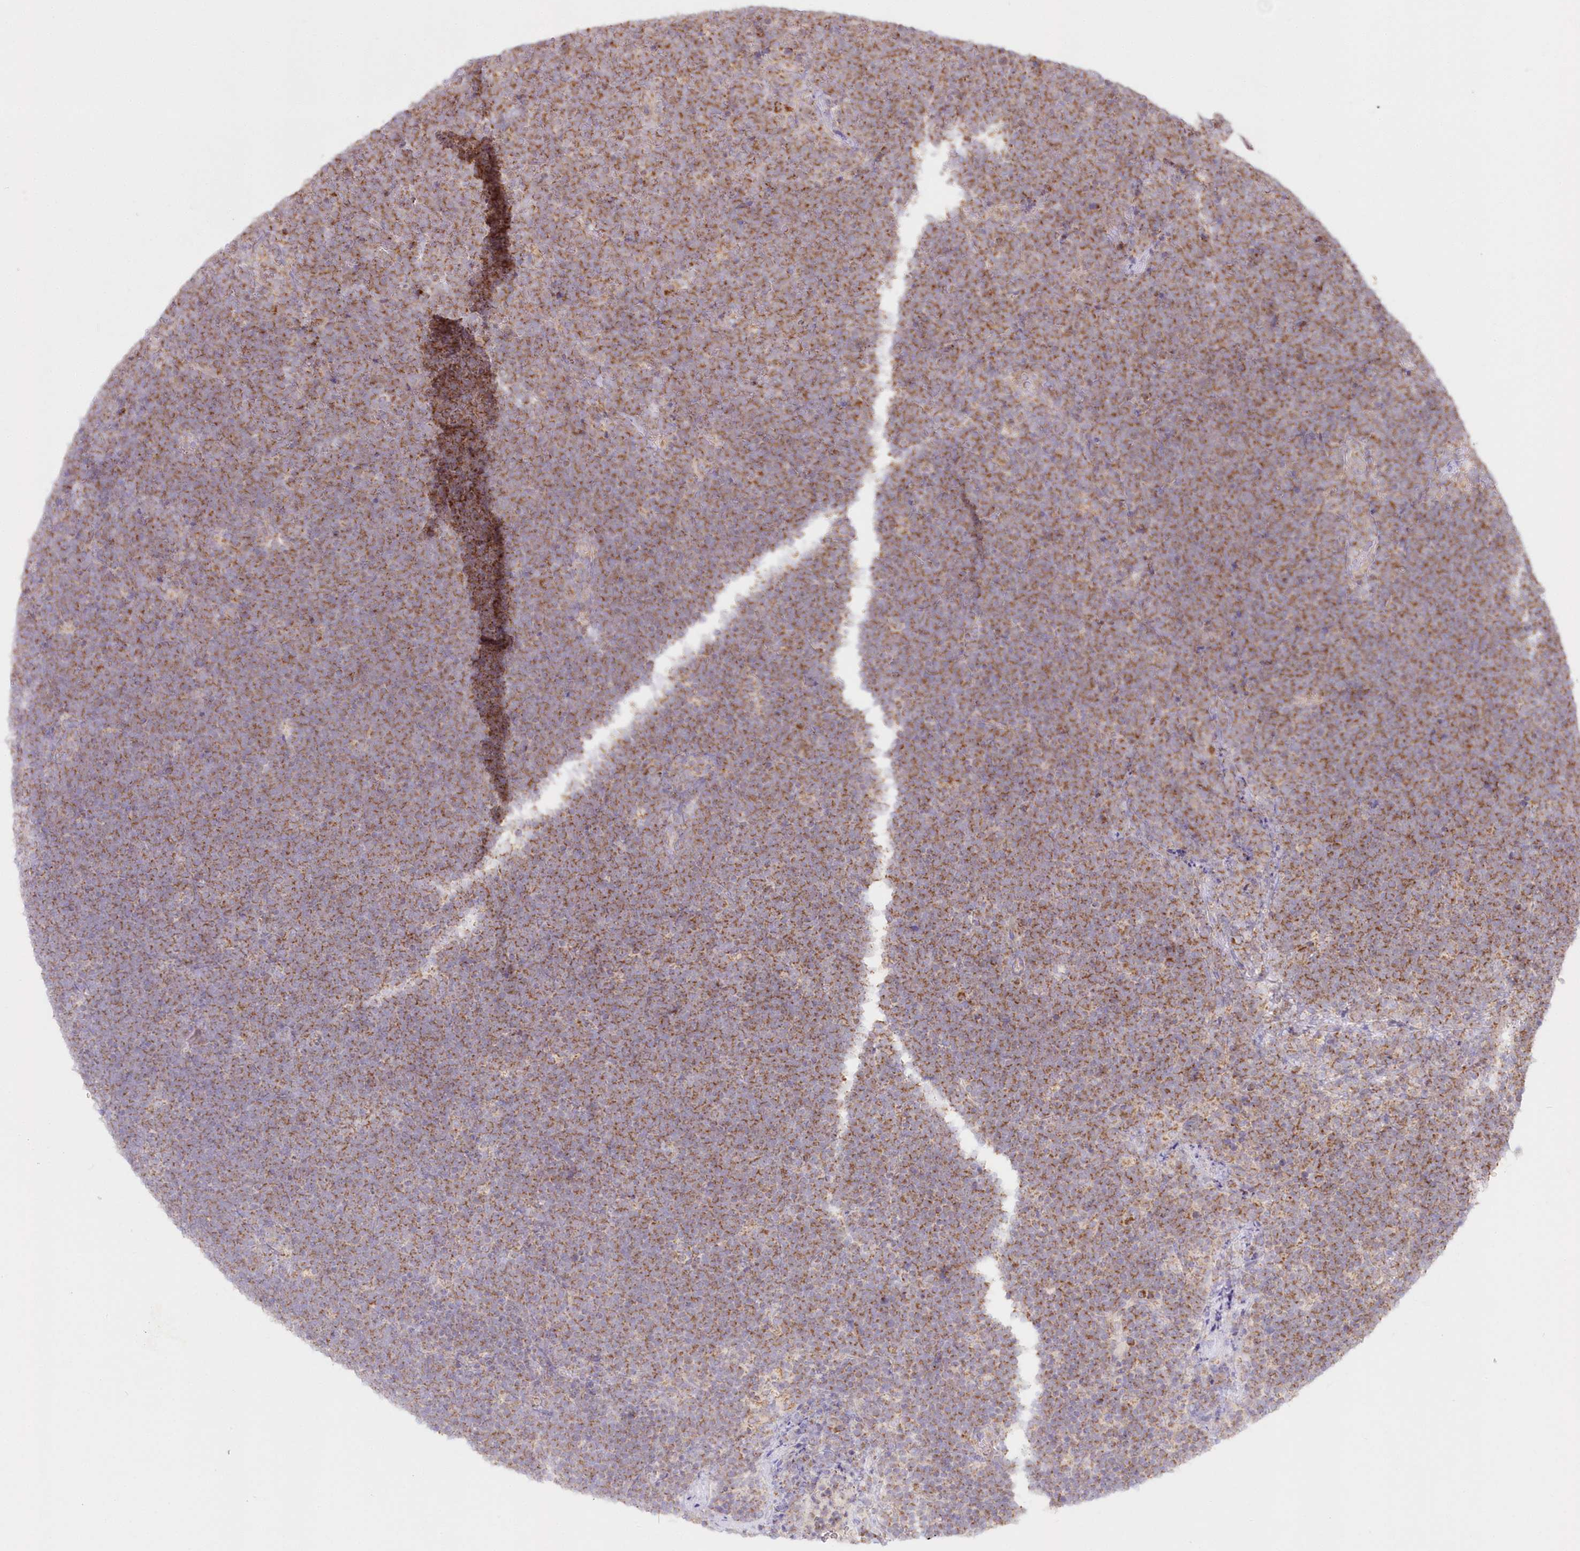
{"staining": {"intensity": "moderate", "quantity": ">75%", "location": "cytoplasmic/membranous"}, "tissue": "lymphoma", "cell_type": "Tumor cells", "image_type": "cancer", "snomed": [{"axis": "morphology", "description": "Malignant lymphoma, non-Hodgkin's type, High grade"}, {"axis": "topography", "description": "Lymph node"}], "caption": "Immunohistochemistry histopathology image of lymphoma stained for a protein (brown), which exhibits medium levels of moderate cytoplasmic/membranous positivity in about >75% of tumor cells.", "gene": "DNA2", "patient": {"sex": "male", "age": 13}}